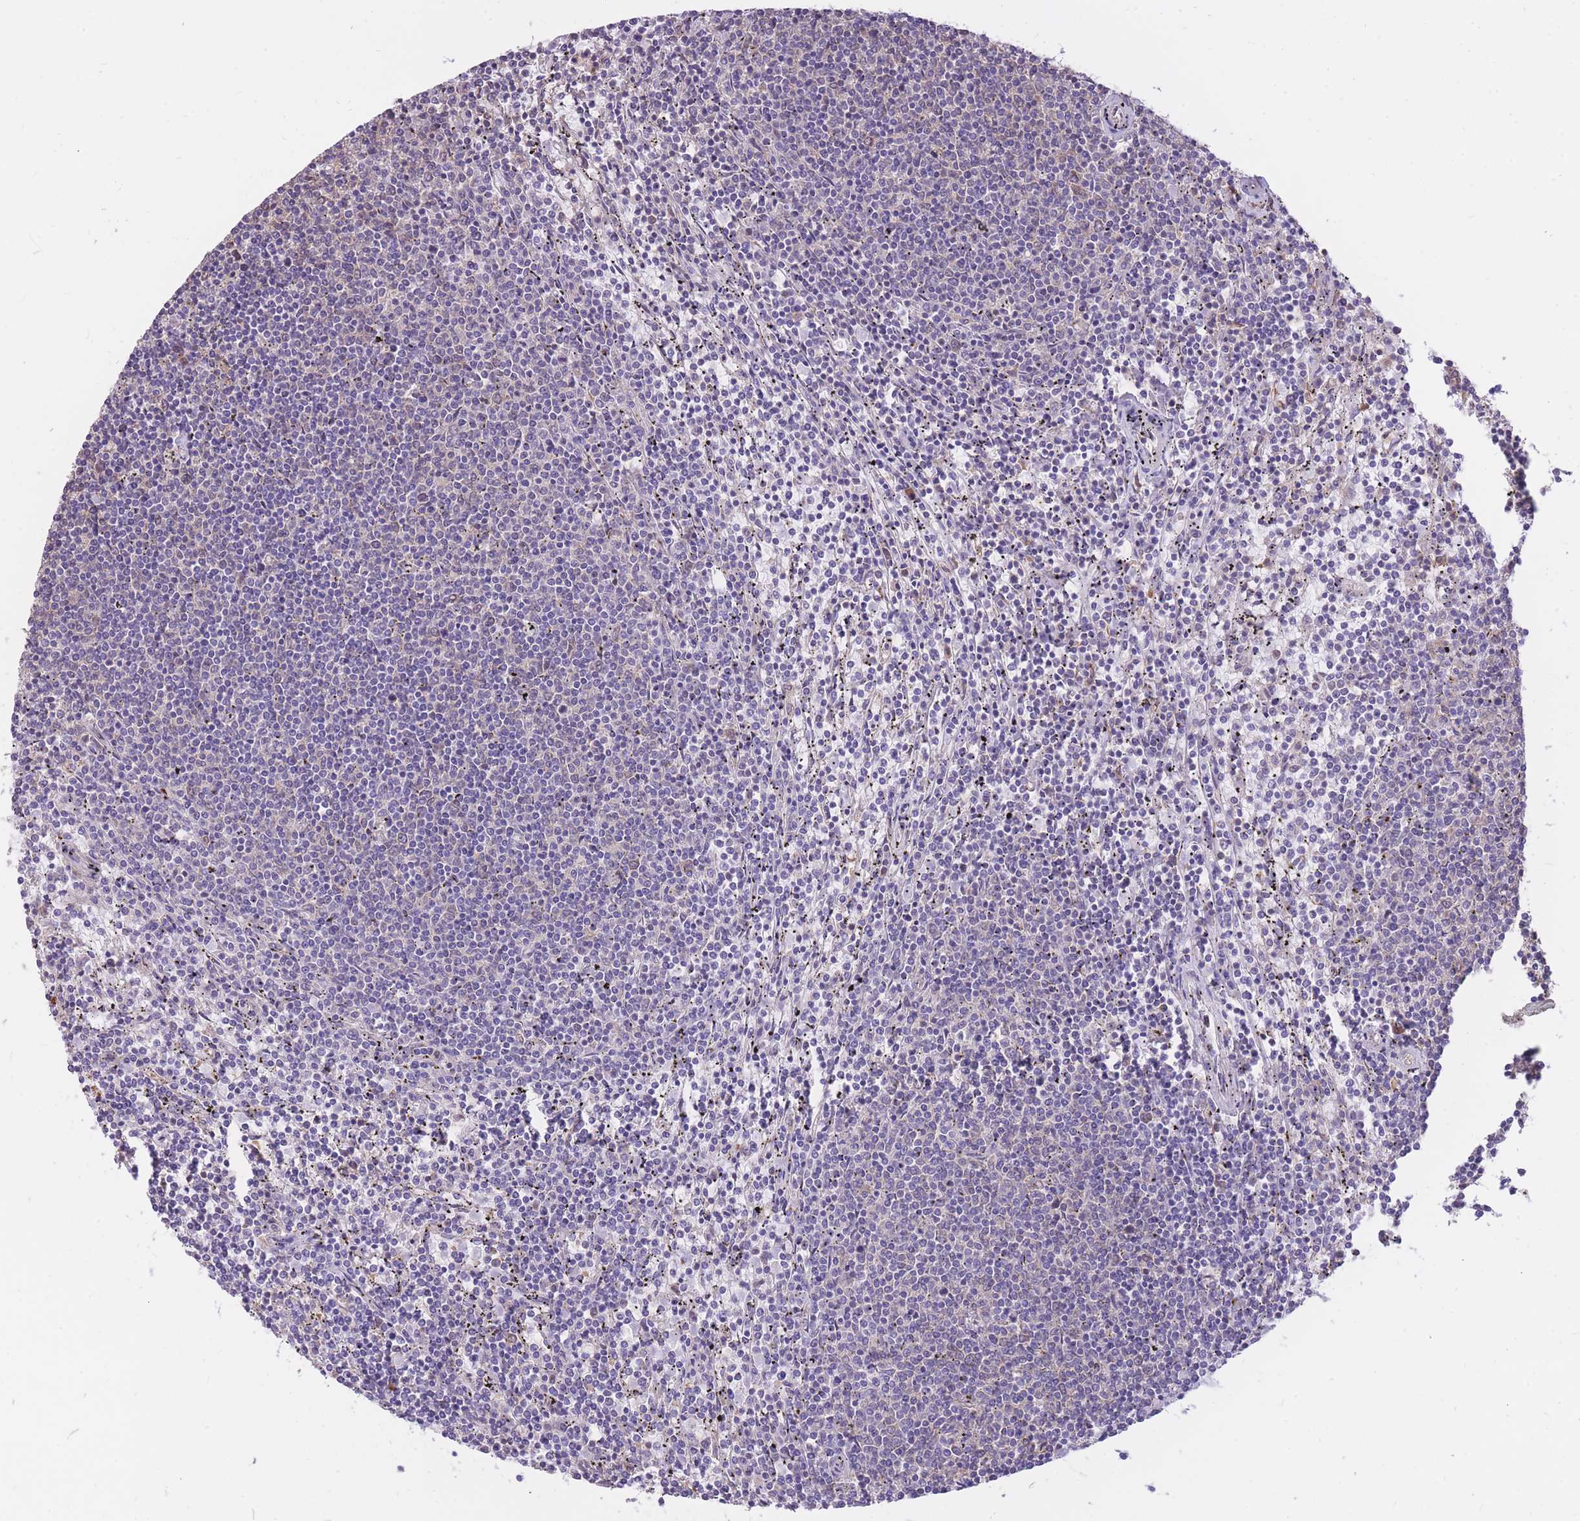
{"staining": {"intensity": "negative", "quantity": "none", "location": "none"}, "tissue": "lymphoma", "cell_type": "Tumor cells", "image_type": "cancer", "snomed": [{"axis": "morphology", "description": "Malignant lymphoma, non-Hodgkin's type, Low grade"}, {"axis": "topography", "description": "Spleen"}], "caption": "Tumor cells show no significant protein expression in lymphoma. Nuclei are stained in blue.", "gene": "GBP7", "patient": {"sex": "female", "age": 50}}